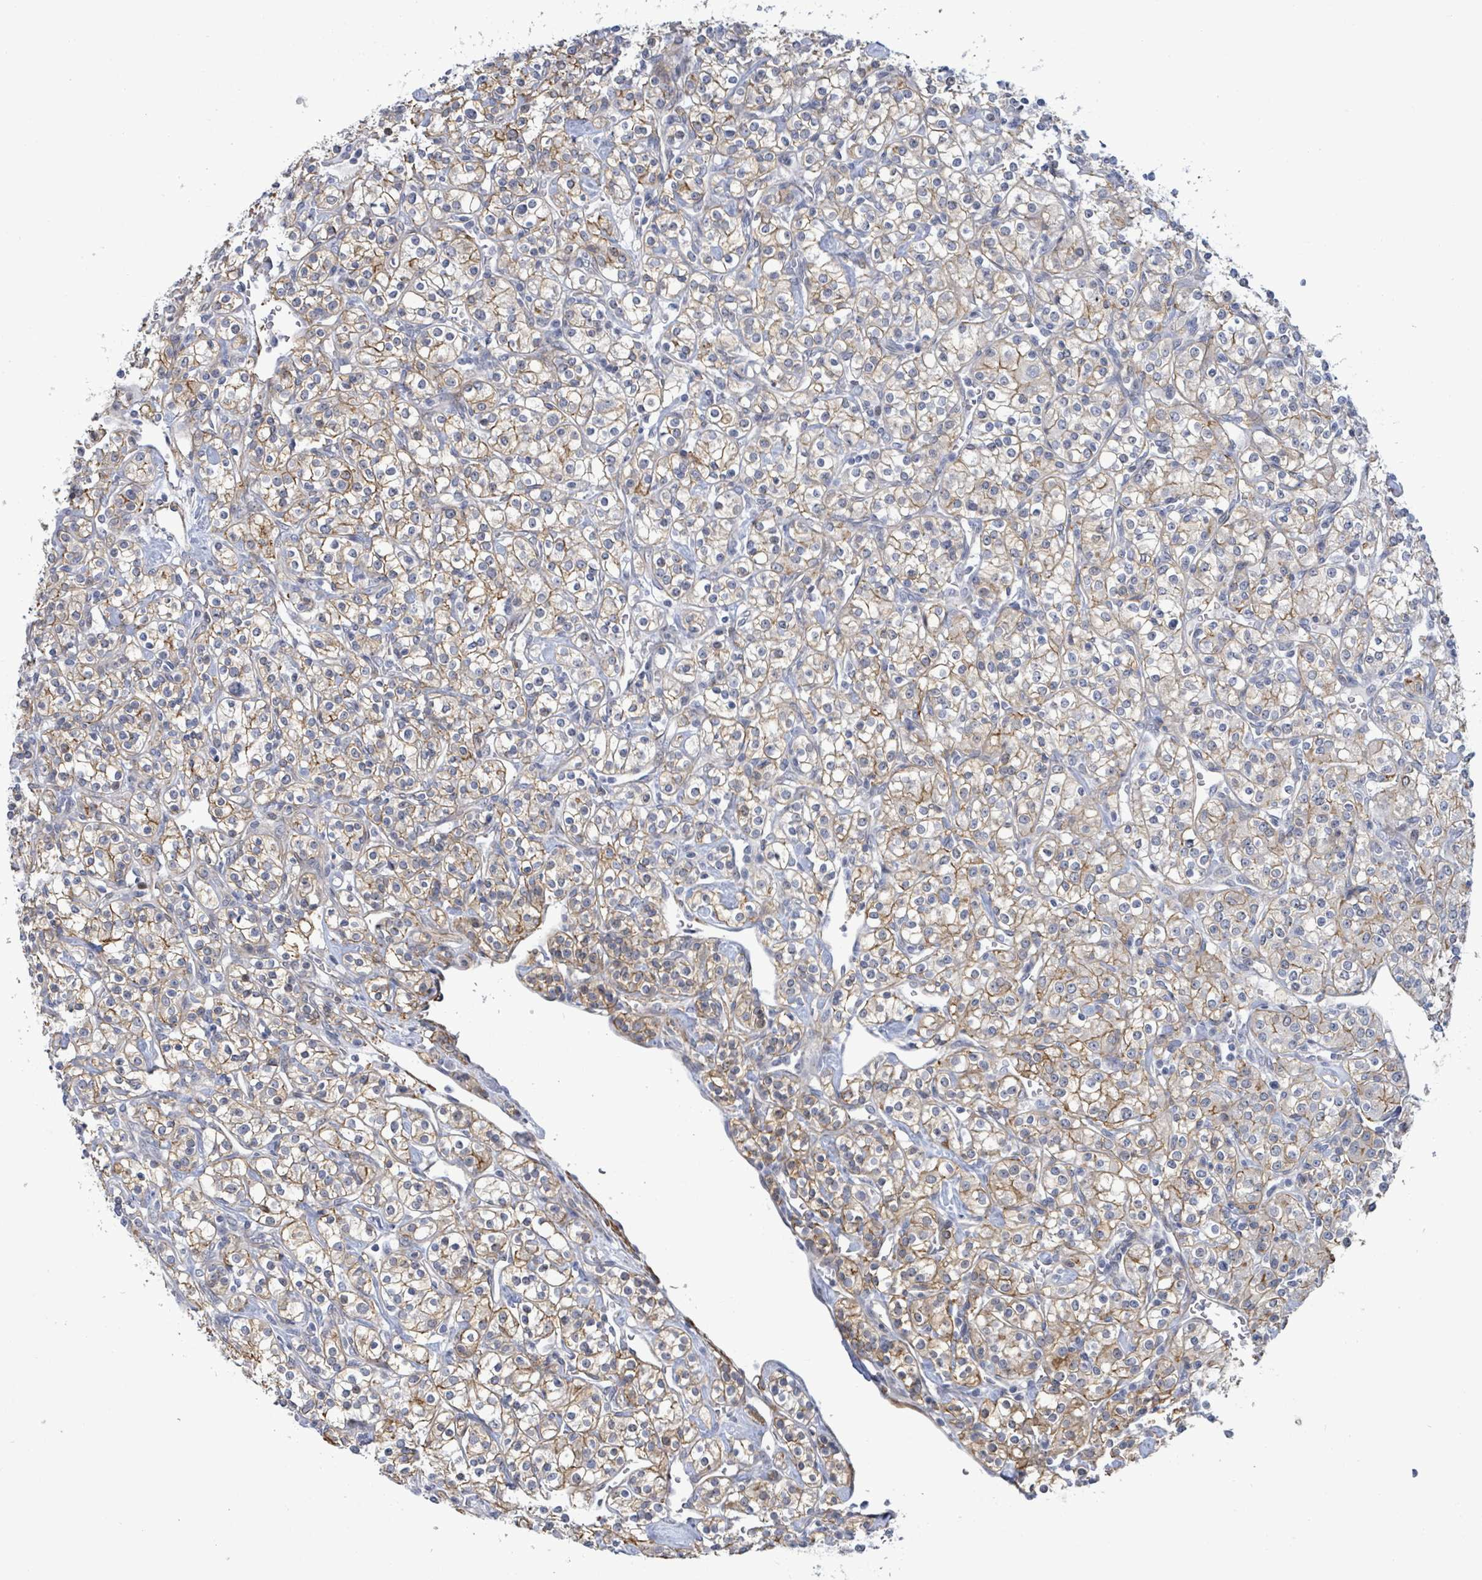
{"staining": {"intensity": "weak", "quantity": ">75%", "location": "cytoplasmic/membranous"}, "tissue": "renal cancer", "cell_type": "Tumor cells", "image_type": "cancer", "snomed": [{"axis": "morphology", "description": "Adenocarcinoma, NOS"}, {"axis": "topography", "description": "Kidney"}], "caption": "High-magnification brightfield microscopy of renal adenocarcinoma stained with DAB (brown) and counterstained with hematoxylin (blue). tumor cells exhibit weak cytoplasmic/membranous staining is appreciated in approximately>75% of cells. (Brightfield microscopy of DAB IHC at high magnification).", "gene": "DMRTC1B", "patient": {"sex": "male", "age": 77}}